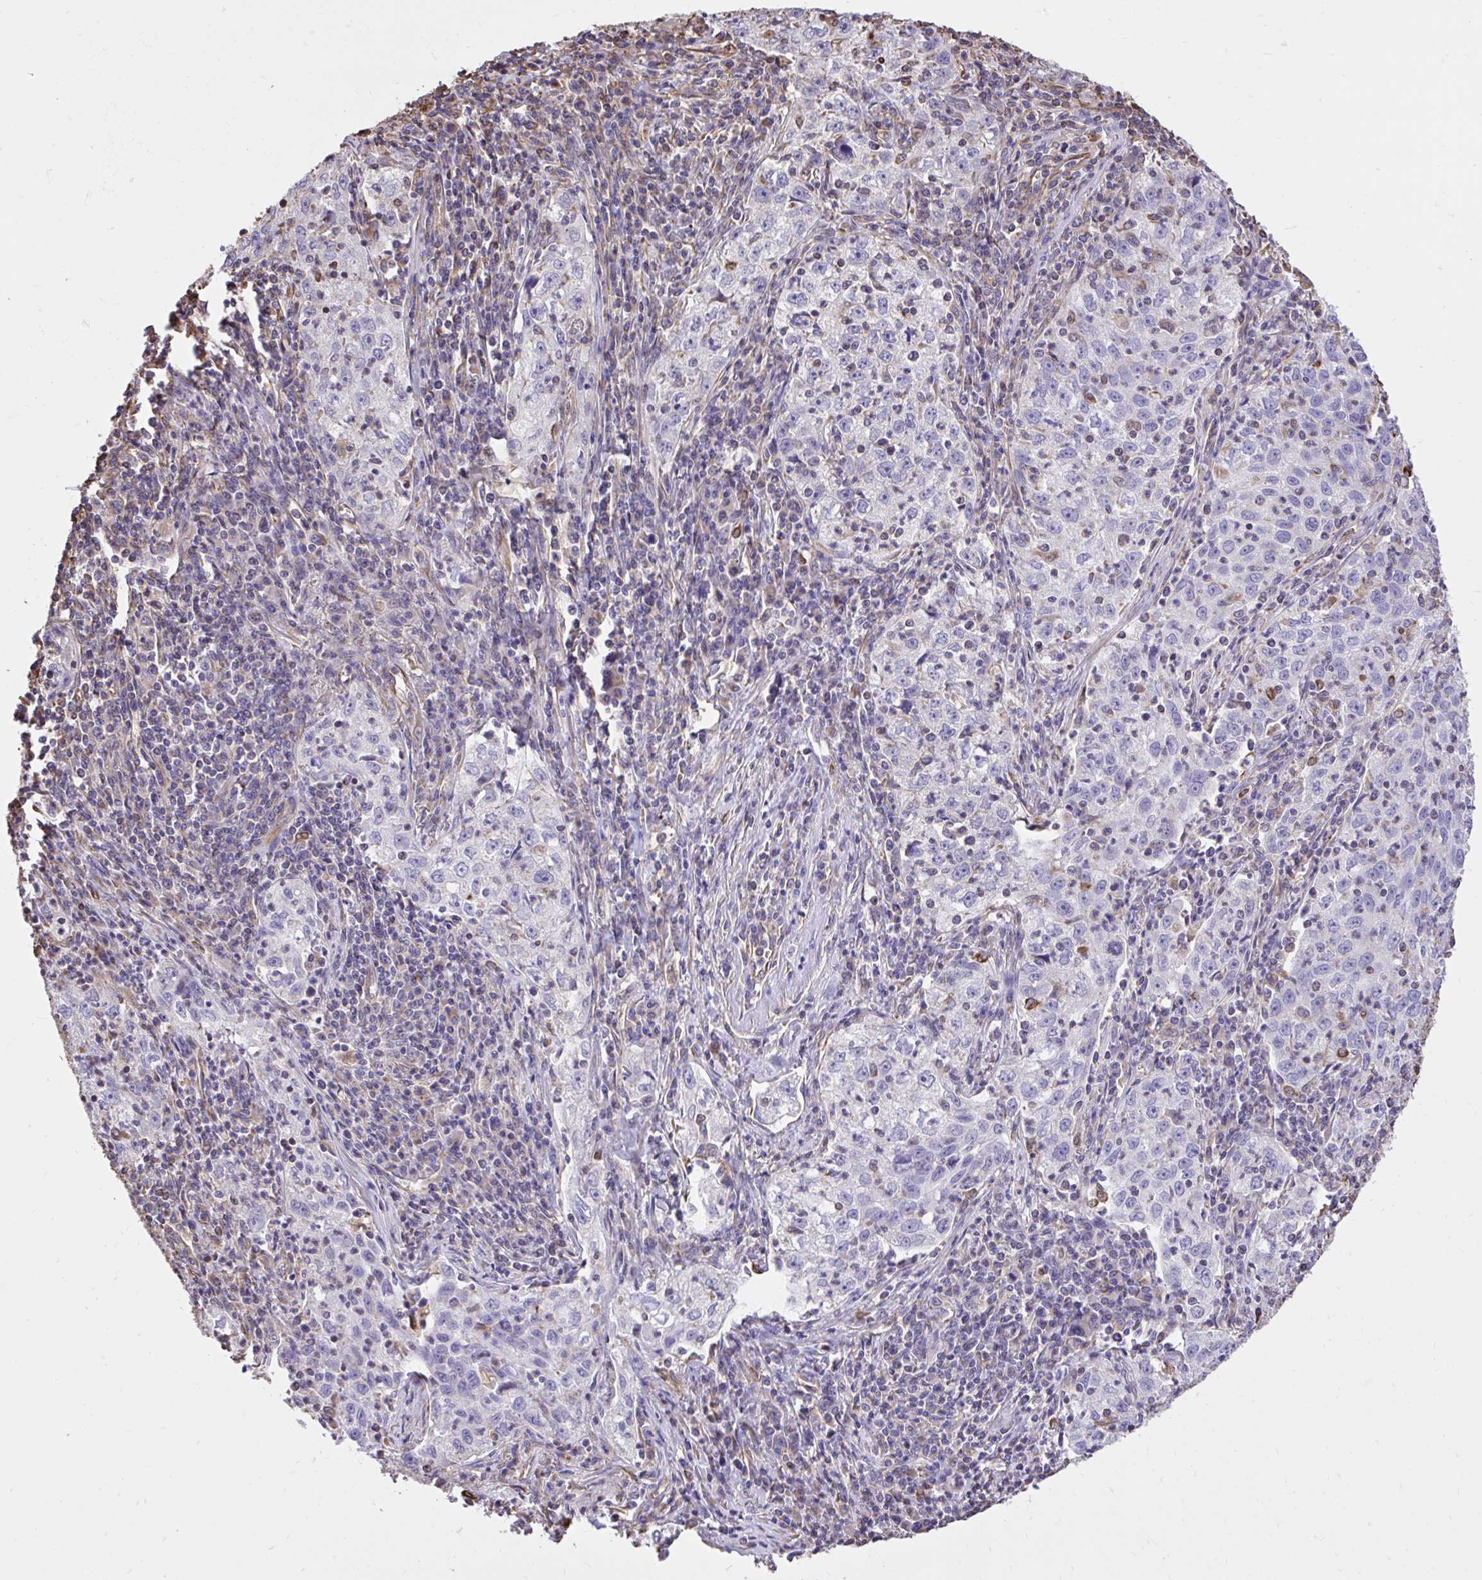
{"staining": {"intensity": "negative", "quantity": "none", "location": "none"}, "tissue": "lung cancer", "cell_type": "Tumor cells", "image_type": "cancer", "snomed": [{"axis": "morphology", "description": "Squamous cell carcinoma, NOS"}, {"axis": "topography", "description": "Lung"}], "caption": "High power microscopy histopathology image of an IHC histopathology image of squamous cell carcinoma (lung), revealing no significant positivity in tumor cells. (DAB immunohistochemistry, high magnification).", "gene": "RNF103", "patient": {"sex": "male", "age": 71}}